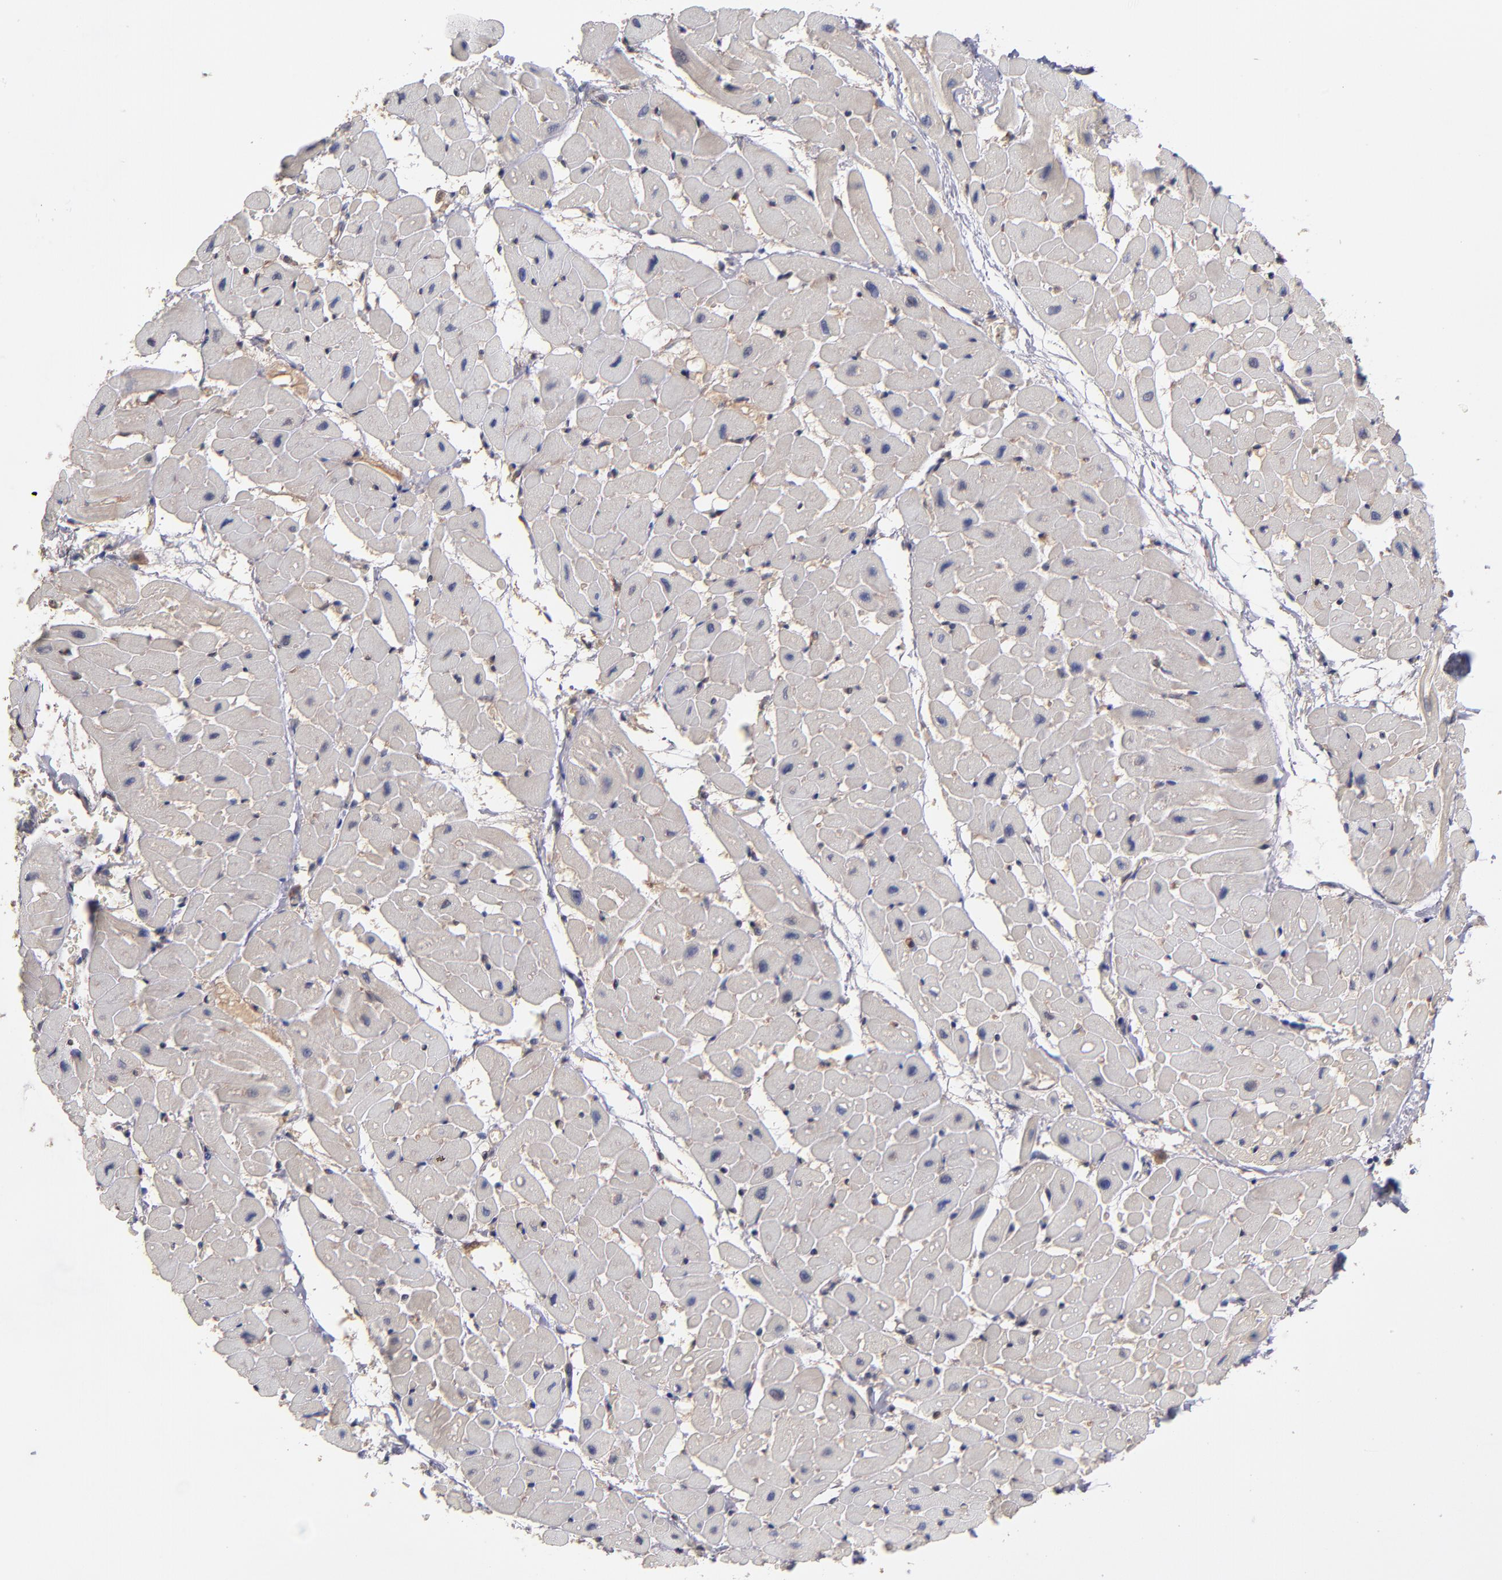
{"staining": {"intensity": "negative", "quantity": "none", "location": "none"}, "tissue": "heart muscle", "cell_type": "Cardiomyocytes", "image_type": "normal", "snomed": [{"axis": "morphology", "description": "Normal tissue, NOS"}, {"axis": "topography", "description": "Heart"}], "caption": "The immunohistochemistry (IHC) photomicrograph has no significant positivity in cardiomyocytes of heart muscle. The staining was performed using DAB to visualize the protein expression in brown, while the nuclei were stained in blue with hematoxylin (Magnification: 20x).", "gene": "GMFB", "patient": {"sex": "male", "age": 45}}